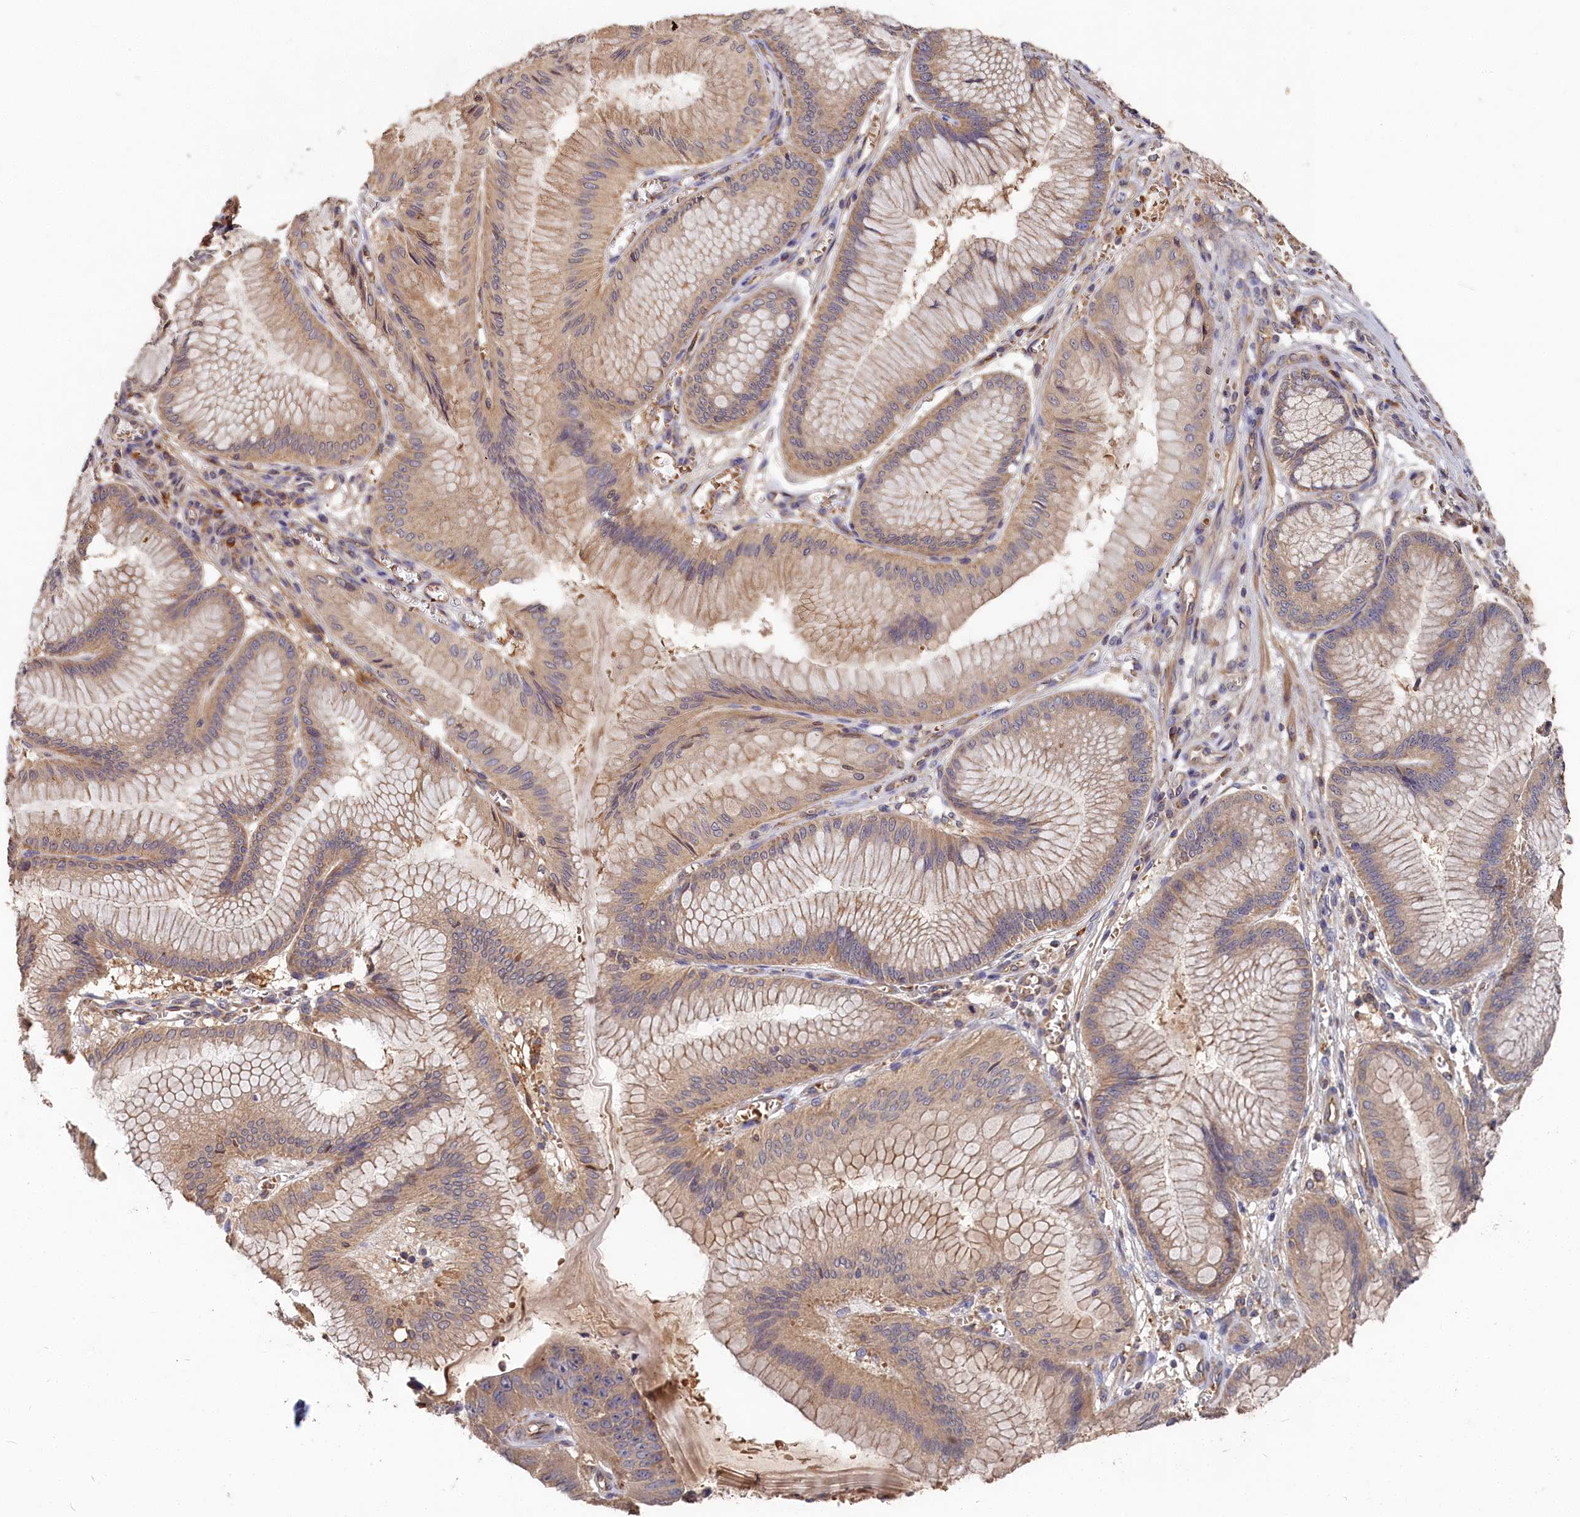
{"staining": {"intensity": "weak", "quantity": "25%-75%", "location": "cytoplasmic/membranous"}, "tissue": "stomach cancer", "cell_type": "Tumor cells", "image_type": "cancer", "snomed": [{"axis": "morphology", "description": "Adenocarcinoma, NOS"}, {"axis": "topography", "description": "Stomach"}], "caption": "Immunohistochemical staining of human stomach cancer (adenocarcinoma) displays low levels of weak cytoplasmic/membranous protein positivity in approximately 25%-75% of tumor cells.", "gene": "DHRS11", "patient": {"sex": "male", "age": 59}}